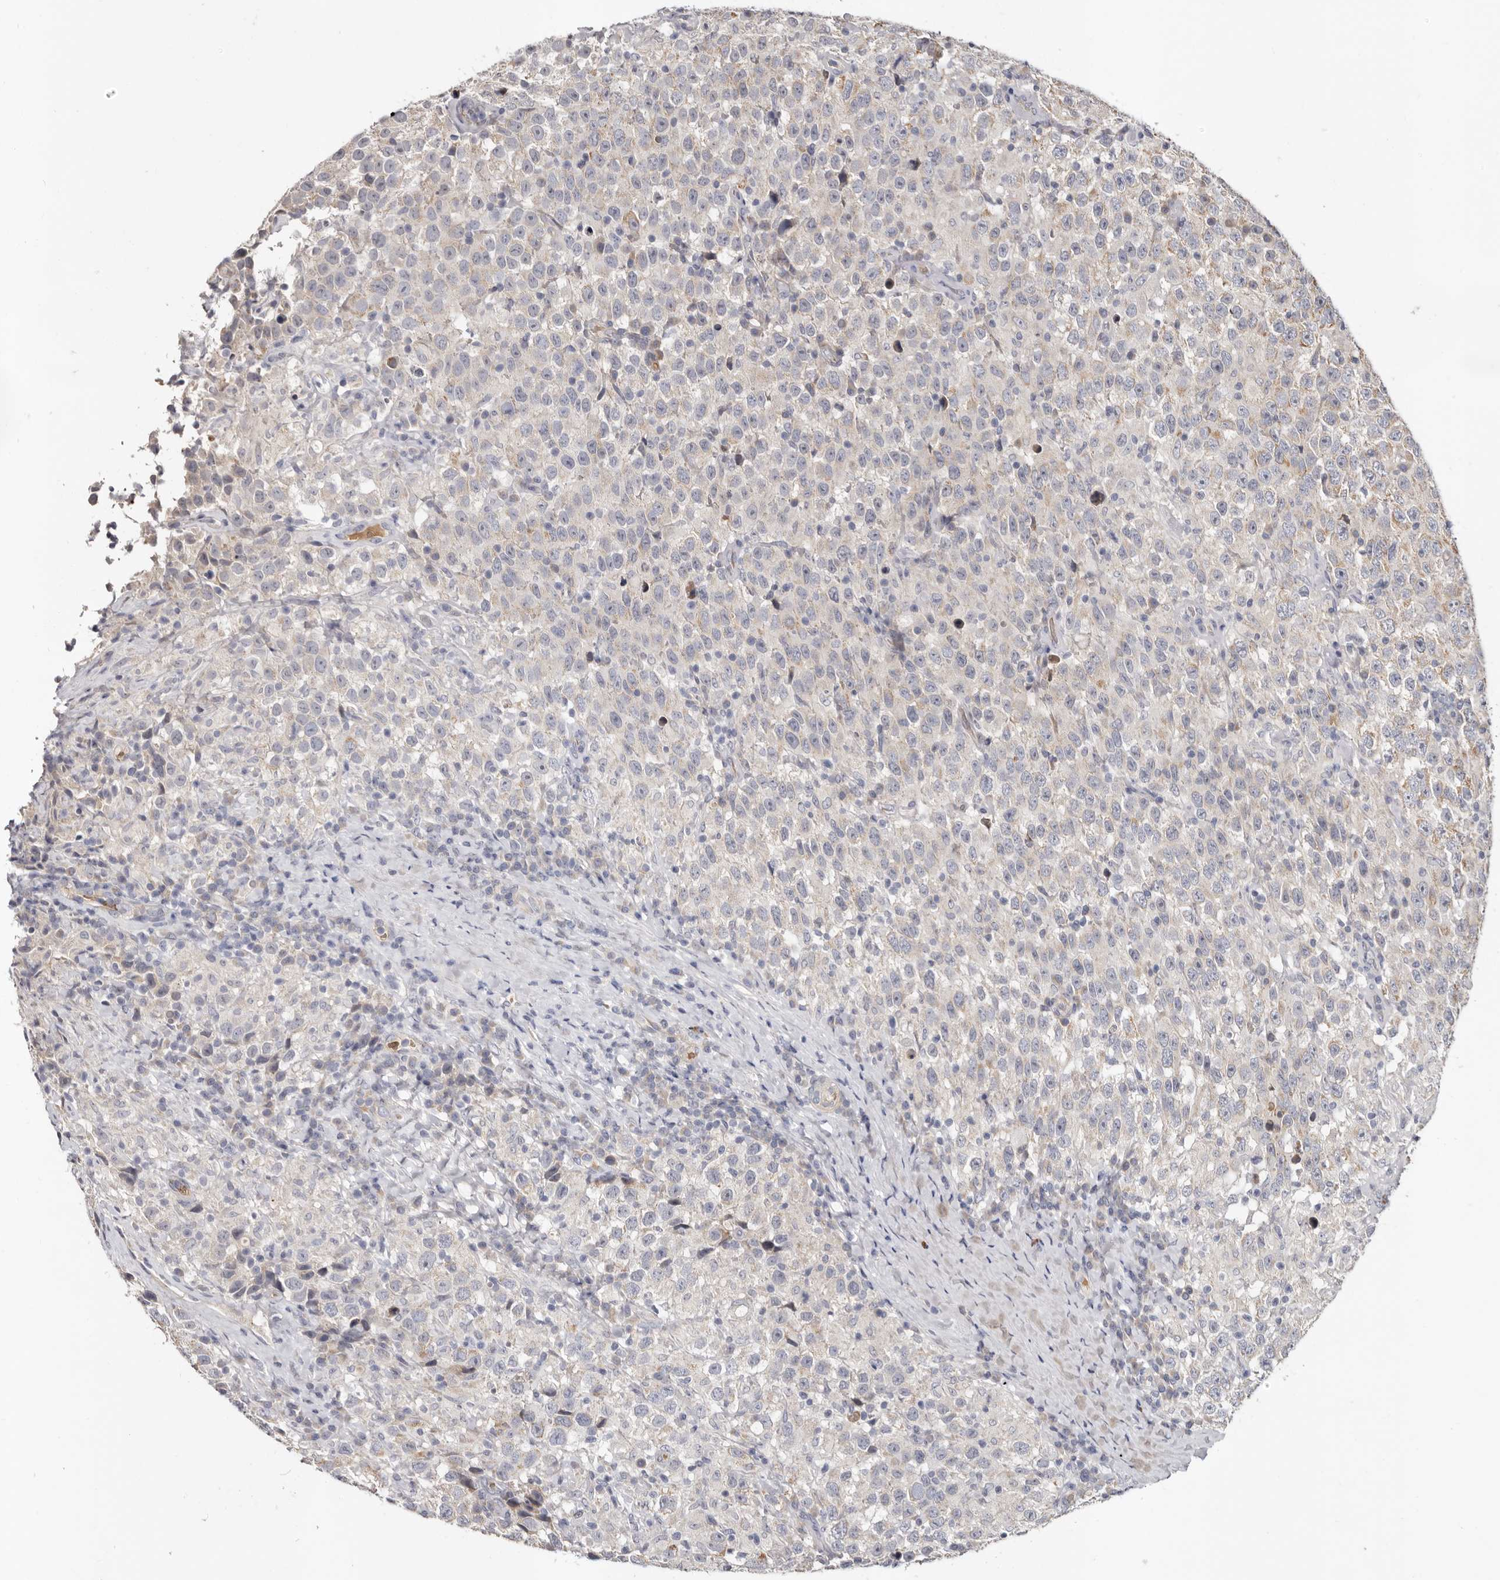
{"staining": {"intensity": "weak", "quantity": "<25%", "location": "cytoplasmic/membranous"}, "tissue": "testis cancer", "cell_type": "Tumor cells", "image_type": "cancer", "snomed": [{"axis": "morphology", "description": "Seminoma, NOS"}, {"axis": "topography", "description": "Testis"}], "caption": "Tumor cells show no significant expression in testis seminoma. (Stains: DAB immunohistochemistry with hematoxylin counter stain, Microscopy: brightfield microscopy at high magnification).", "gene": "SPTA1", "patient": {"sex": "male", "age": 41}}